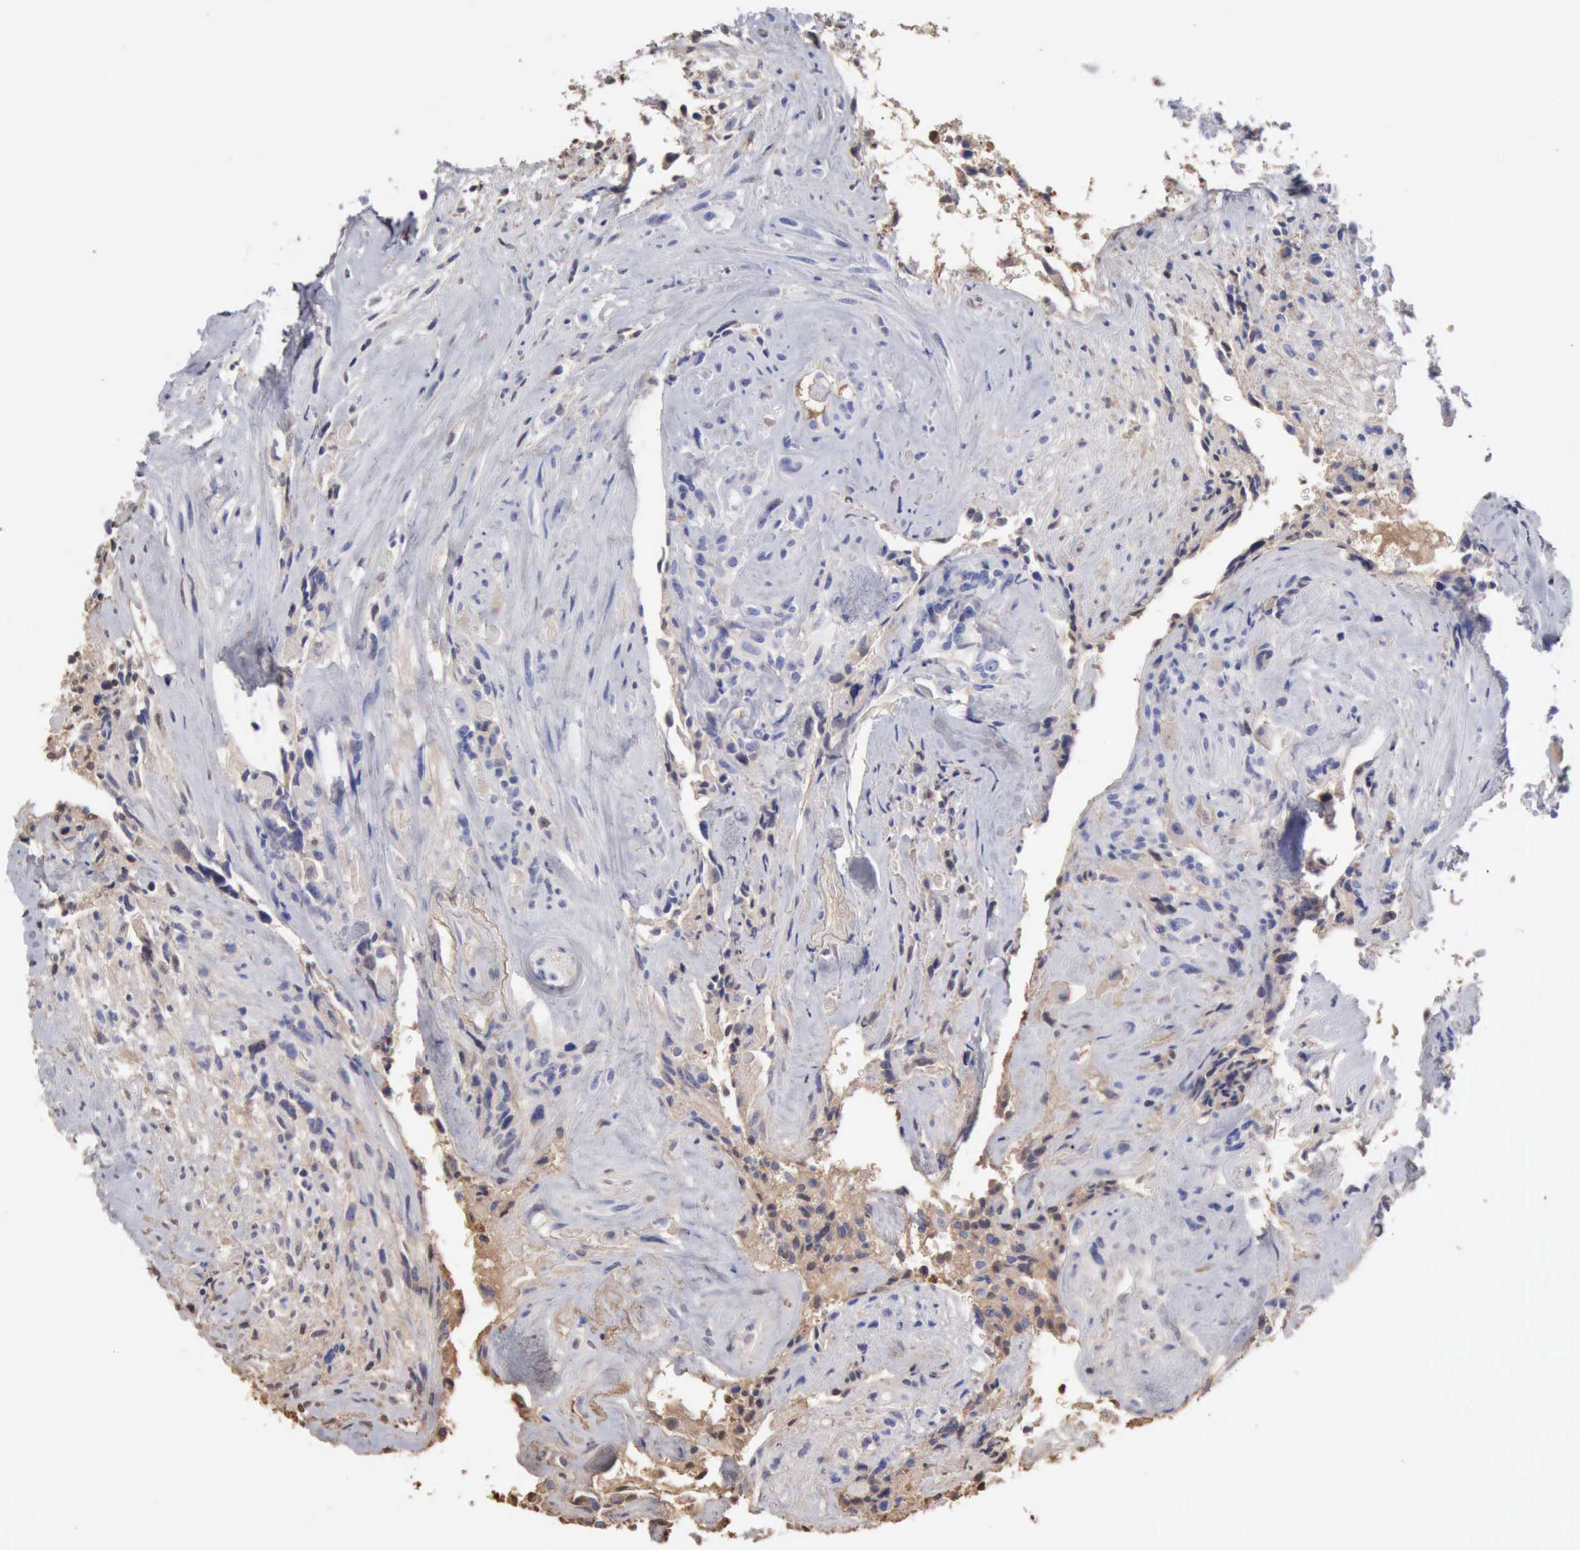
{"staining": {"intensity": "weak", "quantity": "25%-75%", "location": "nuclear"}, "tissue": "glioma", "cell_type": "Tumor cells", "image_type": "cancer", "snomed": [{"axis": "morphology", "description": "Glioma, malignant, High grade"}, {"axis": "topography", "description": "Brain"}], "caption": "This micrograph demonstrates immunohistochemistry staining of malignant high-grade glioma, with low weak nuclear positivity in approximately 25%-75% of tumor cells.", "gene": "SERPINA1", "patient": {"sex": "male", "age": 48}}